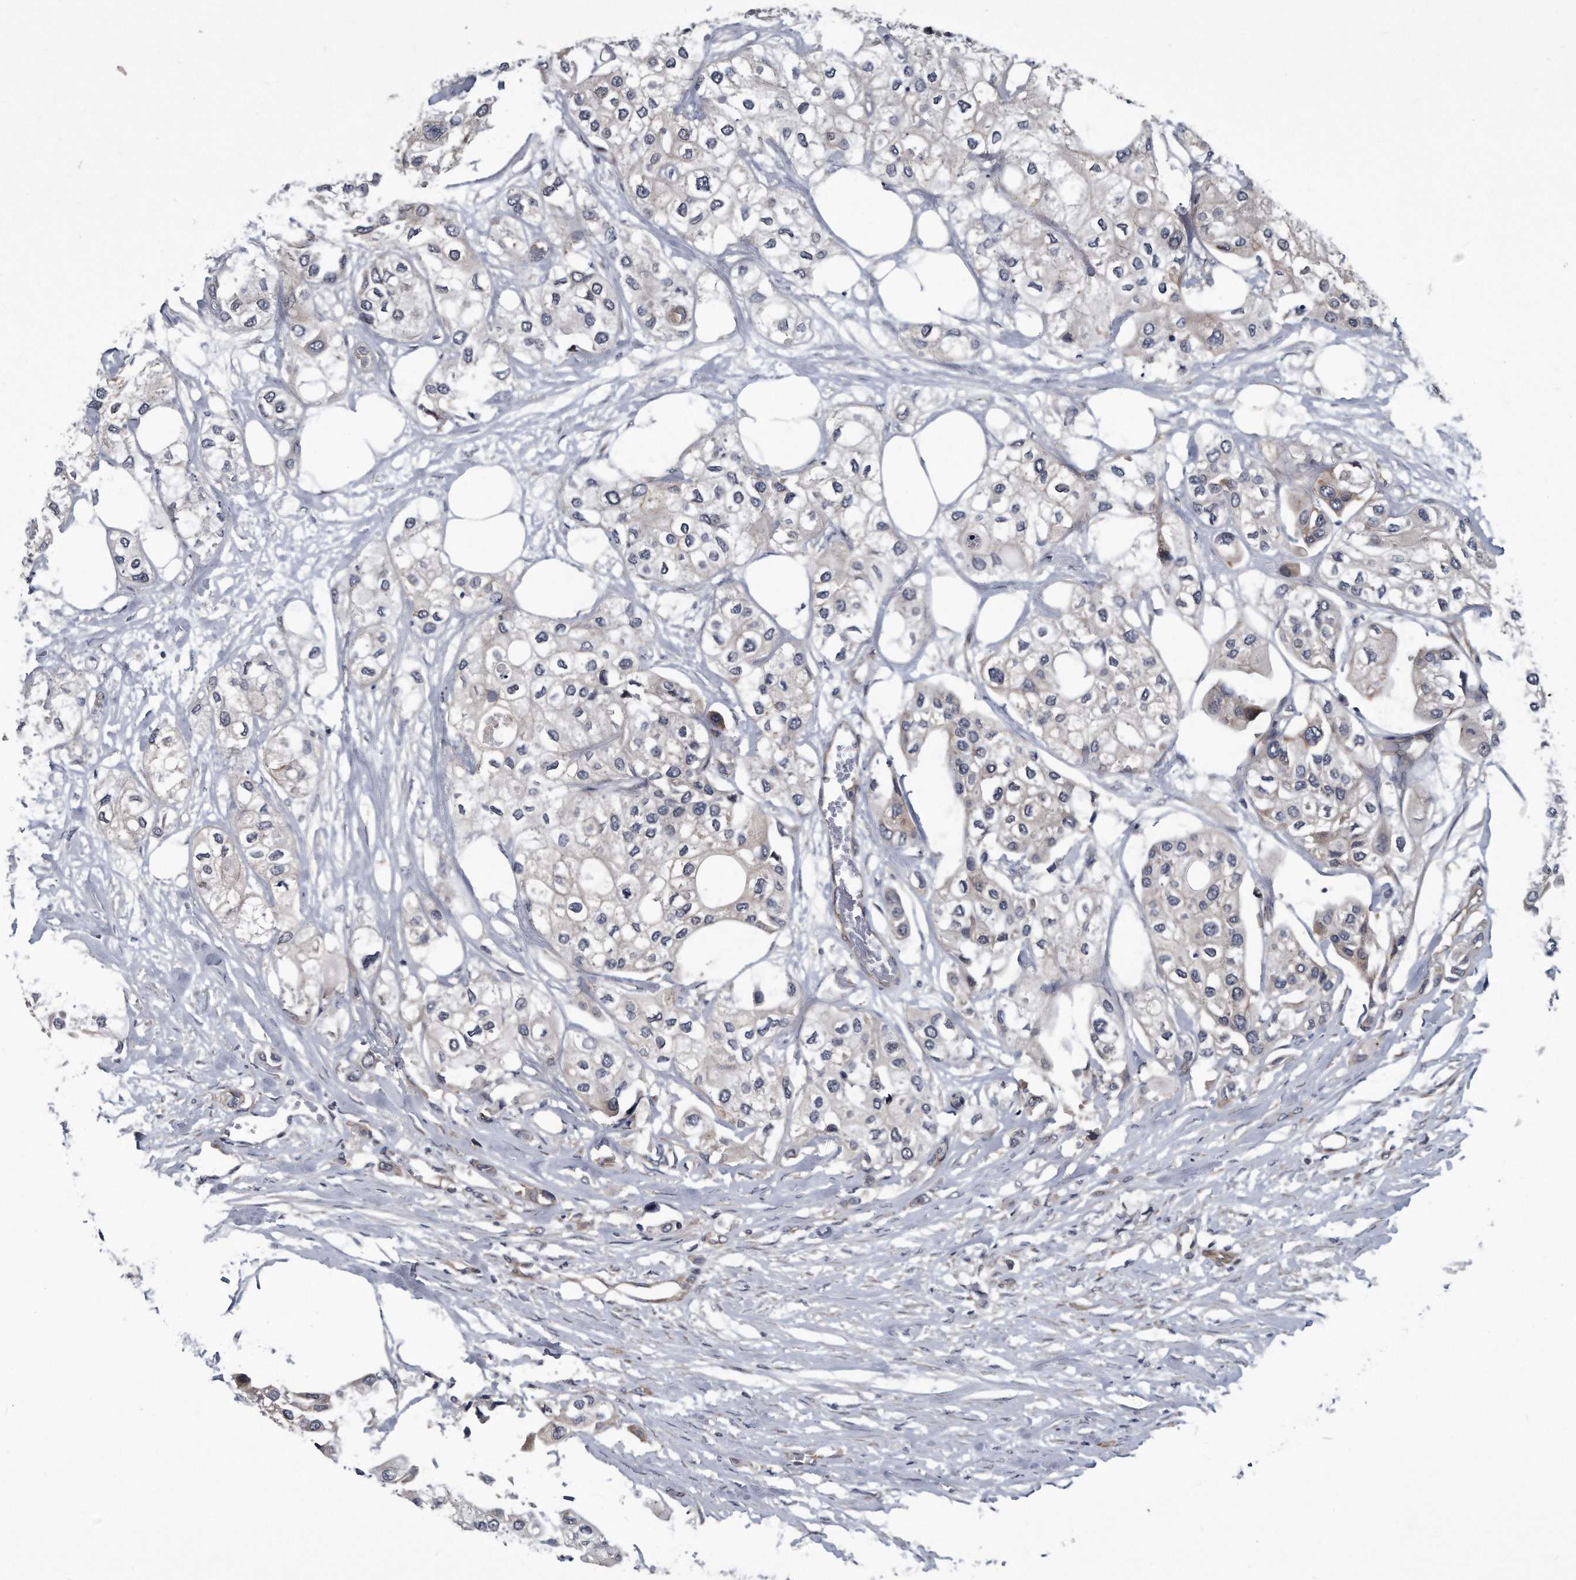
{"staining": {"intensity": "negative", "quantity": "none", "location": "none"}, "tissue": "urothelial cancer", "cell_type": "Tumor cells", "image_type": "cancer", "snomed": [{"axis": "morphology", "description": "Urothelial carcinoma, High grade"}, {"axis": "topography", "description": "Urinary bladder"}], "caption": "Tumor cells are negative for protein expression in human urothelial cancer. Nuclei are stained in blue.", "gene": "ARMCX1", "patient": {"sex": "male", "age": 64}}